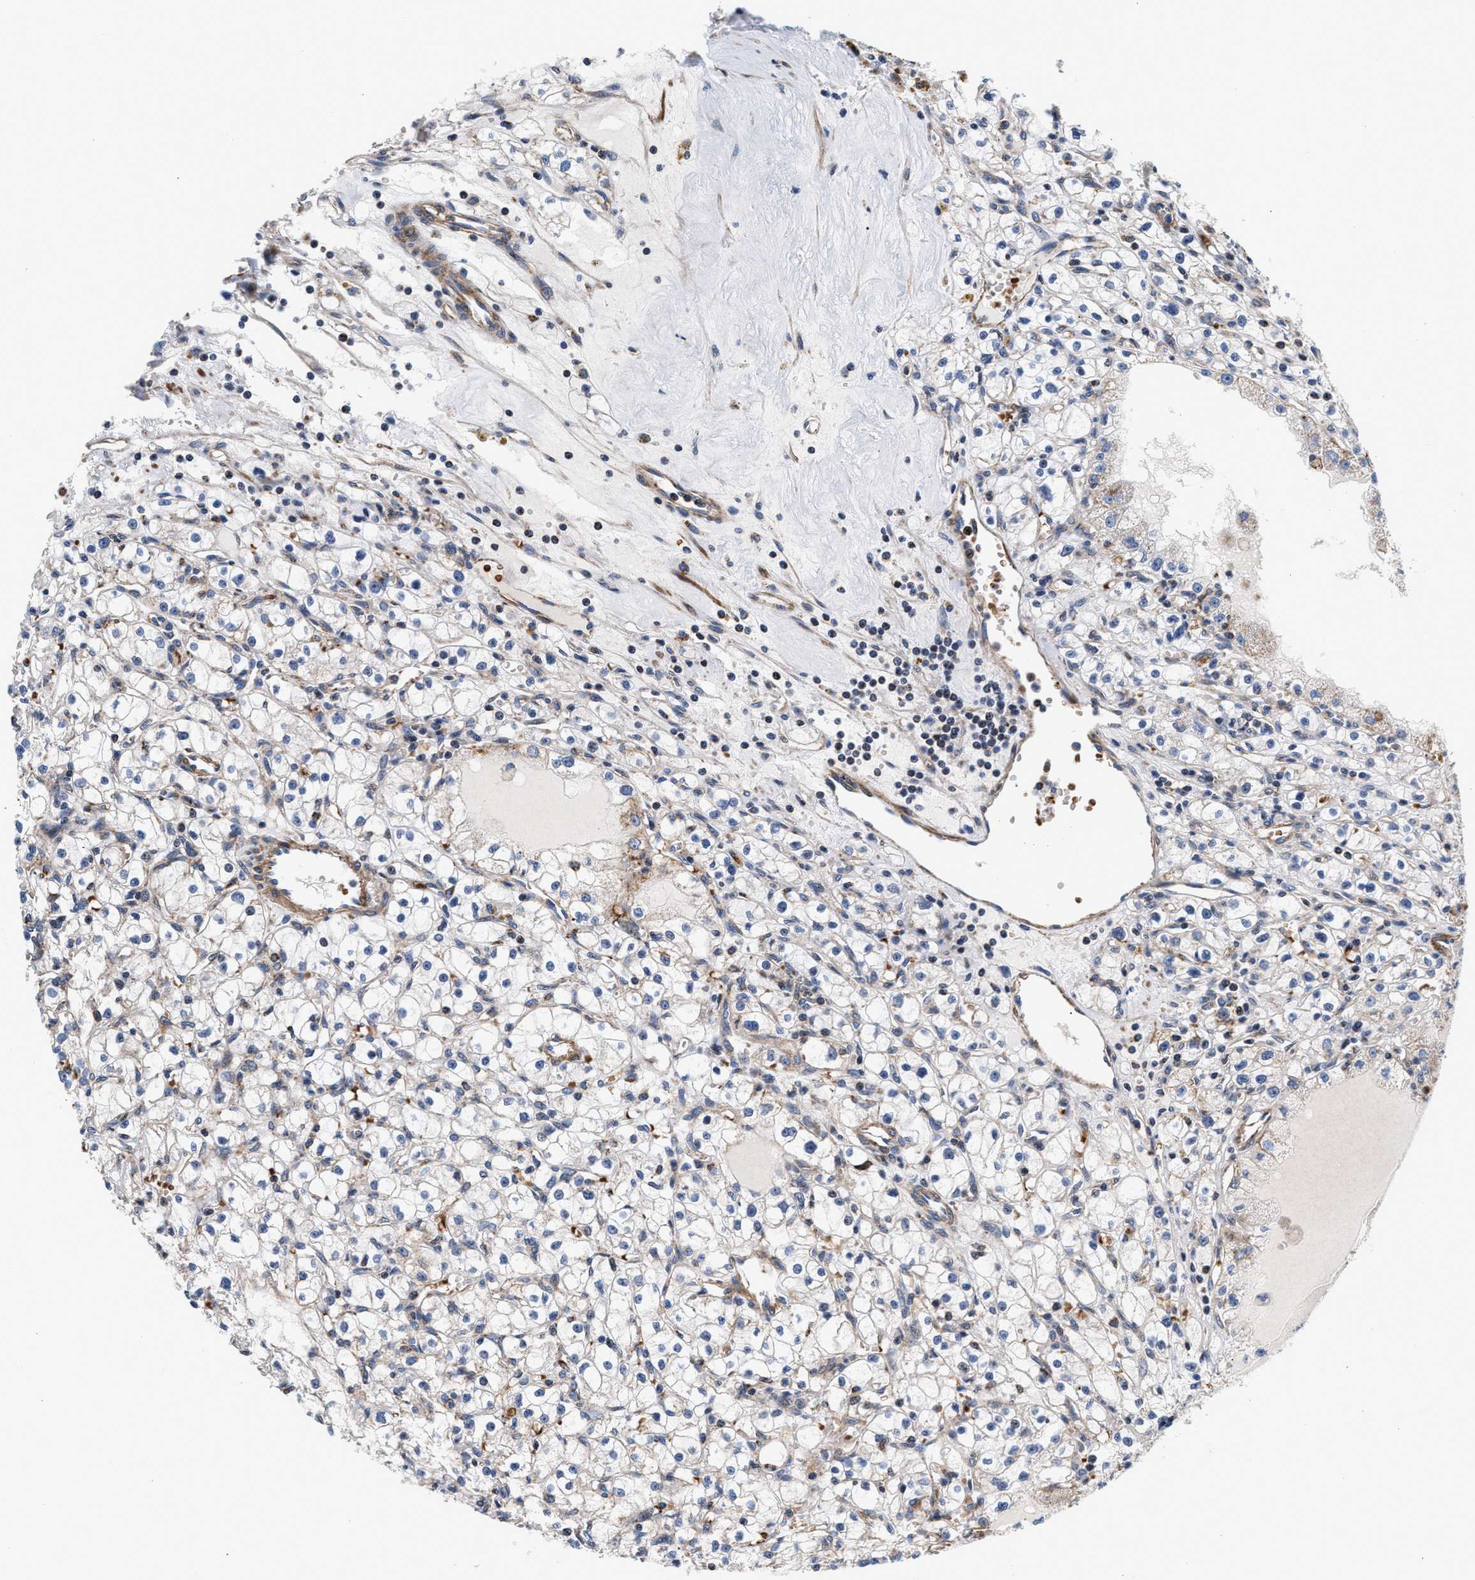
{"staining": {"intensity": "negative", "quantity": "none", "location": "none"}, "tissue": "renal cancer", "cell_type": "Tumor cells", "image_type": "cancer", "snomed": [{"axis": "morphology", "description": "Adenocarcinoma, NOS"}, {"axis": "topography", "description": "Kidney"}], "caption": "Immunohistochemistry of human renal cancer (adenocarcinoma) shows no staining in tumor cells. Nuclei are stained in blue.", "gene": "SGK1", "patient": {"sex": "male", "age": 56}}